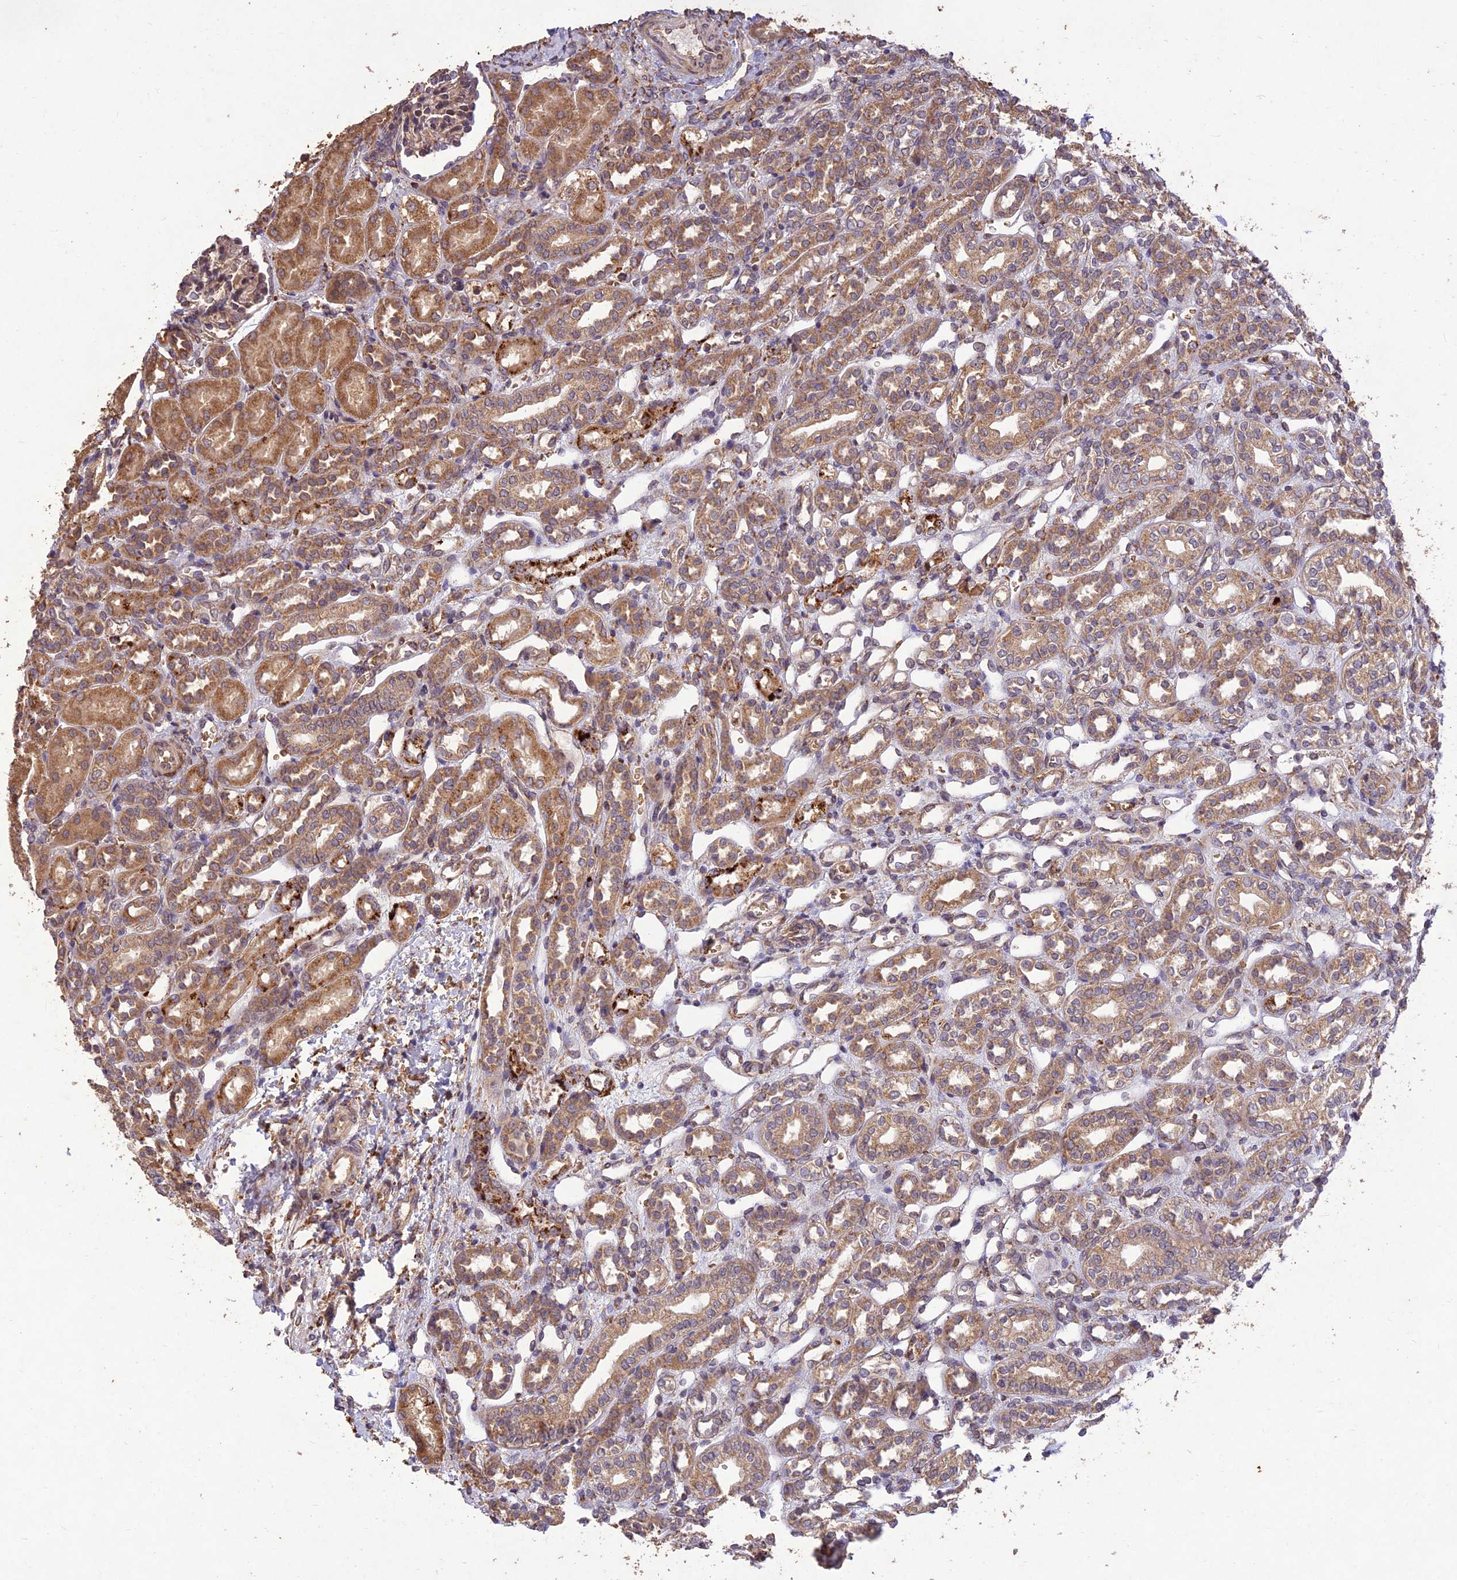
{"staining": {"intensity": "weak", "quantity": "25%-75%", "location": "cytoplasmic/membranous"}, "tissue": "kidney", "cell_type": "Cells in glomeruli", "image_type": "normal", "snomed": [{"axis": "morphology", "description": "Normal tissue, NOS"}, {"axis": "morphology", "description": "Neoplasm, malignant, NOS"}, {"axis": "topography", "description": "Kidney"}], "caption": "Immunohistochemistry micrograph of normal human kidney stained for a protein (brown), which exhibits low levels of weak cytoplasmic/membranous staining in approximately 25%-75% of cells in glomeruli.", "gene": "PPP1R11", "patient": {"sex": "female", "age": 1}}